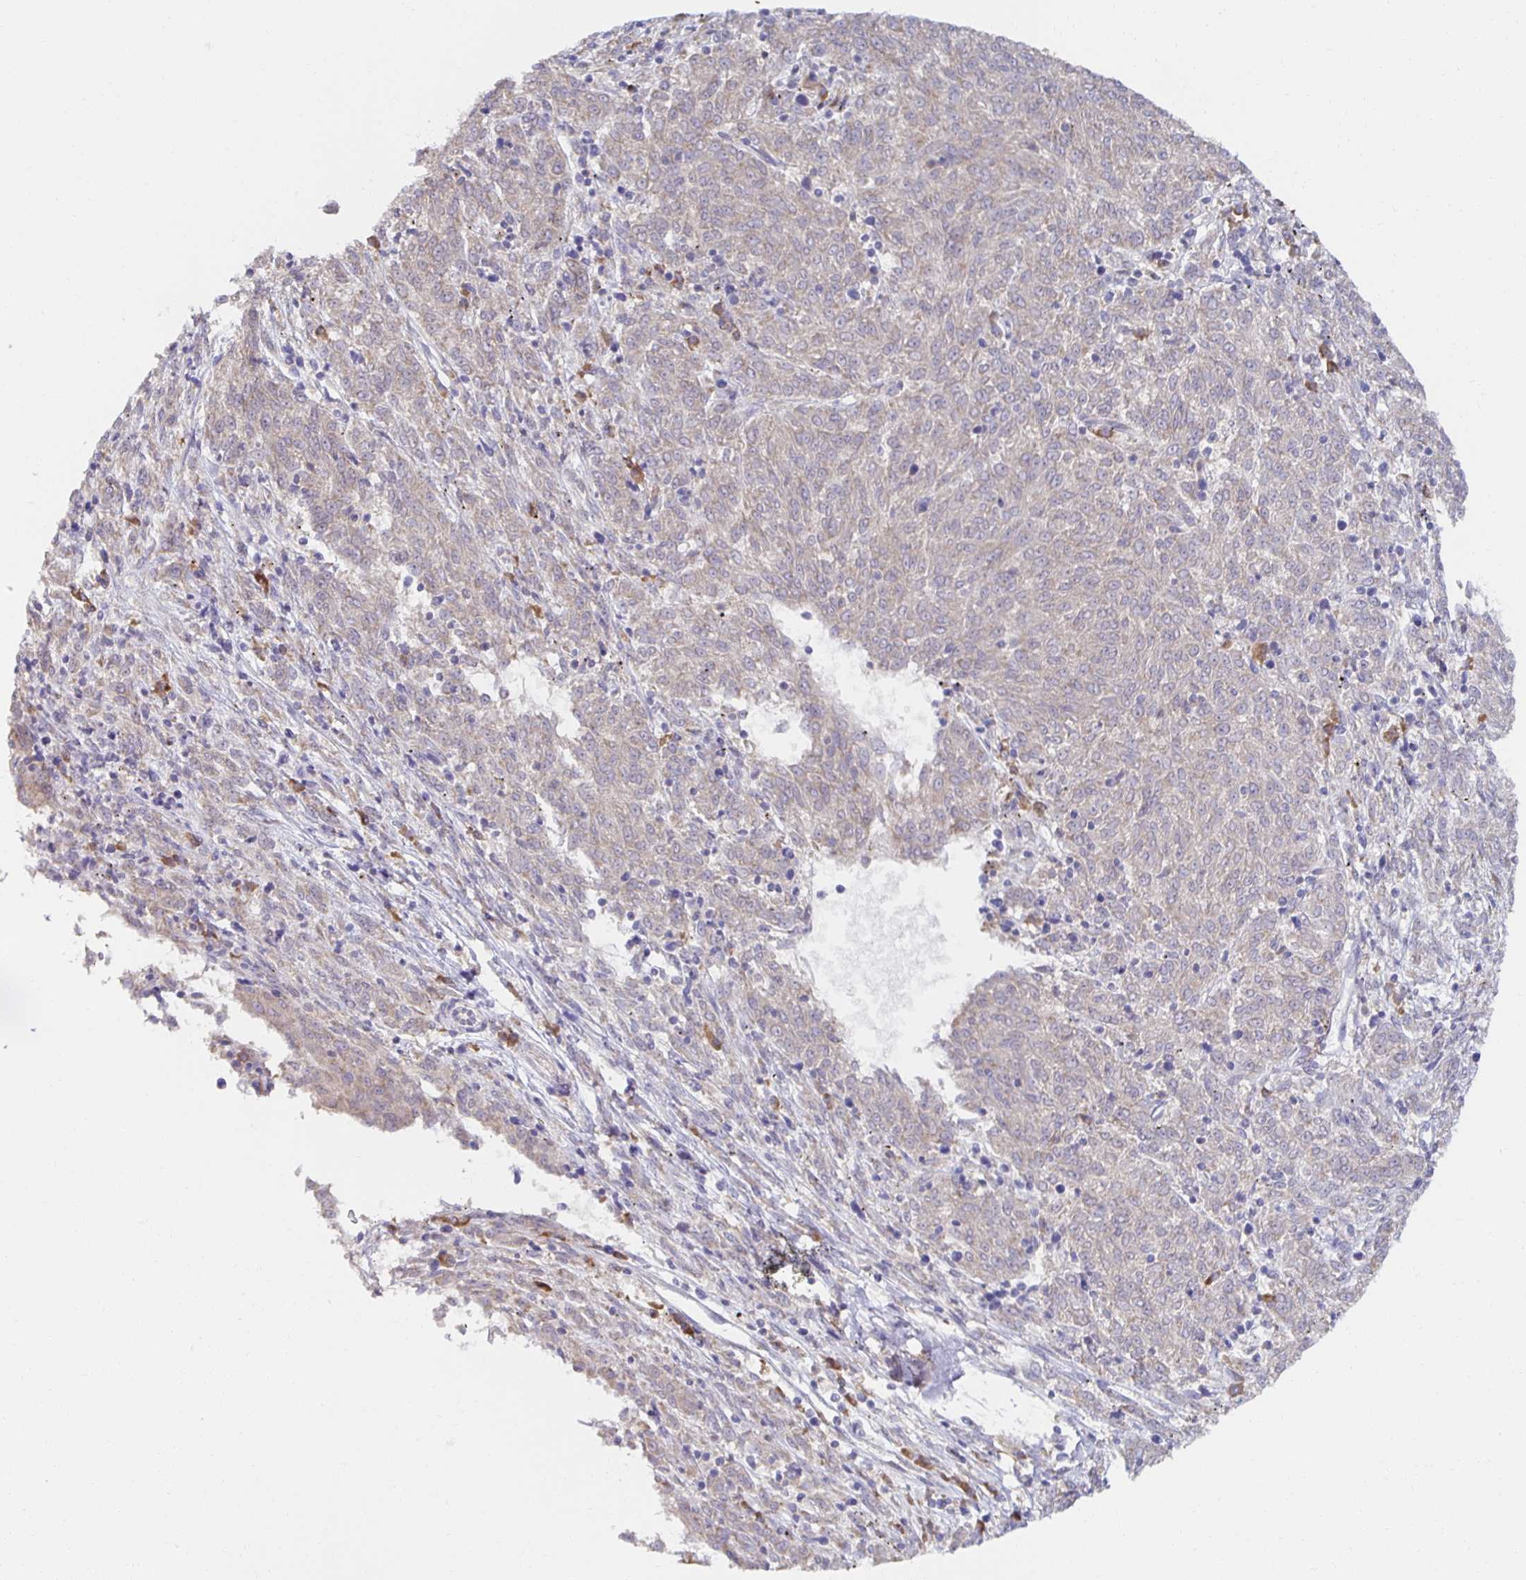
{"staining": {"intensity": "negative", "quantity": "none", "location": "none"}, "tissue": "melanoma", "cell_type": "Tumor cells", "image_type": "cancer", "snomed": [{"axis": "morphology", "description": "Malignant melanoma, NOS"}, {"axis": "topography", "description": "Skin"}], "caption": "A high-resolution image shows immunohistochemistry (IHC) staining of malignant melanoma, which demonstrates no significant staining in tumor cells.", "gene": "BAD", "patient": {"sex": "female", "age": 72}}